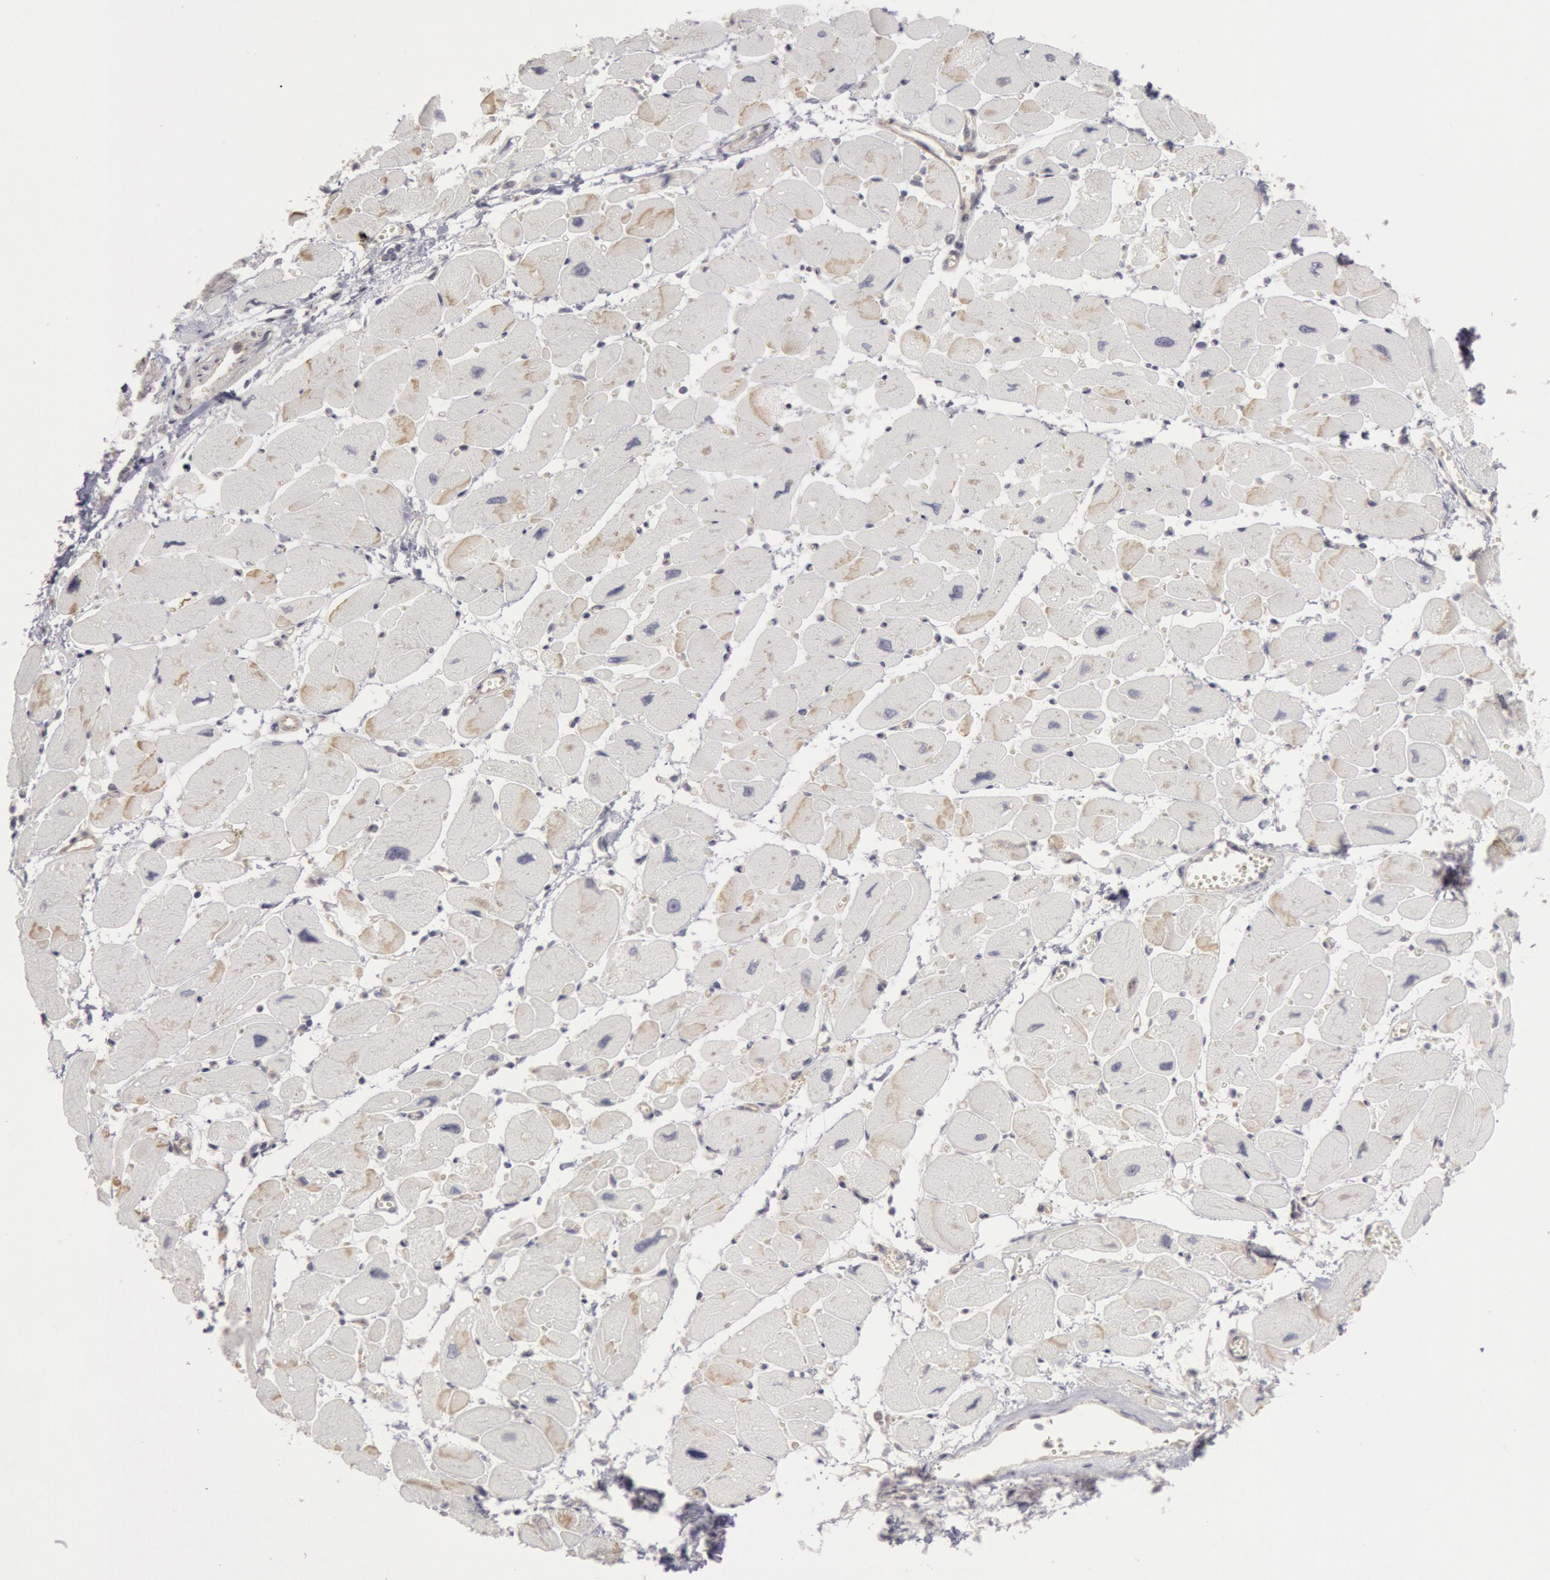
{"staining": {"intensity": "negative", "quantity": "none", "location": "none"}, "tissue": "heart muscle", "cell_type": "Cardiomyocytes", "image_type": "normal", "snomed": [{"axis": "morphology", "description": "Normal tissue, NOS"}, {"axis": "topography", "description": "Heart"}], "caption": "IHC micrograph of benign heart muscle: human heart muscle stained with DAB (3,3'-diaminobenzidine) reveals no significant protein staining in cardiomyocytes. (DAB (3,3'-diaminobenzidine) immunohistochemistry (IHC) visualized using brightfield microscopy, high magnification).", "gene": "RIMBP3B", "patient": {"sex": "female", "age": 54}}